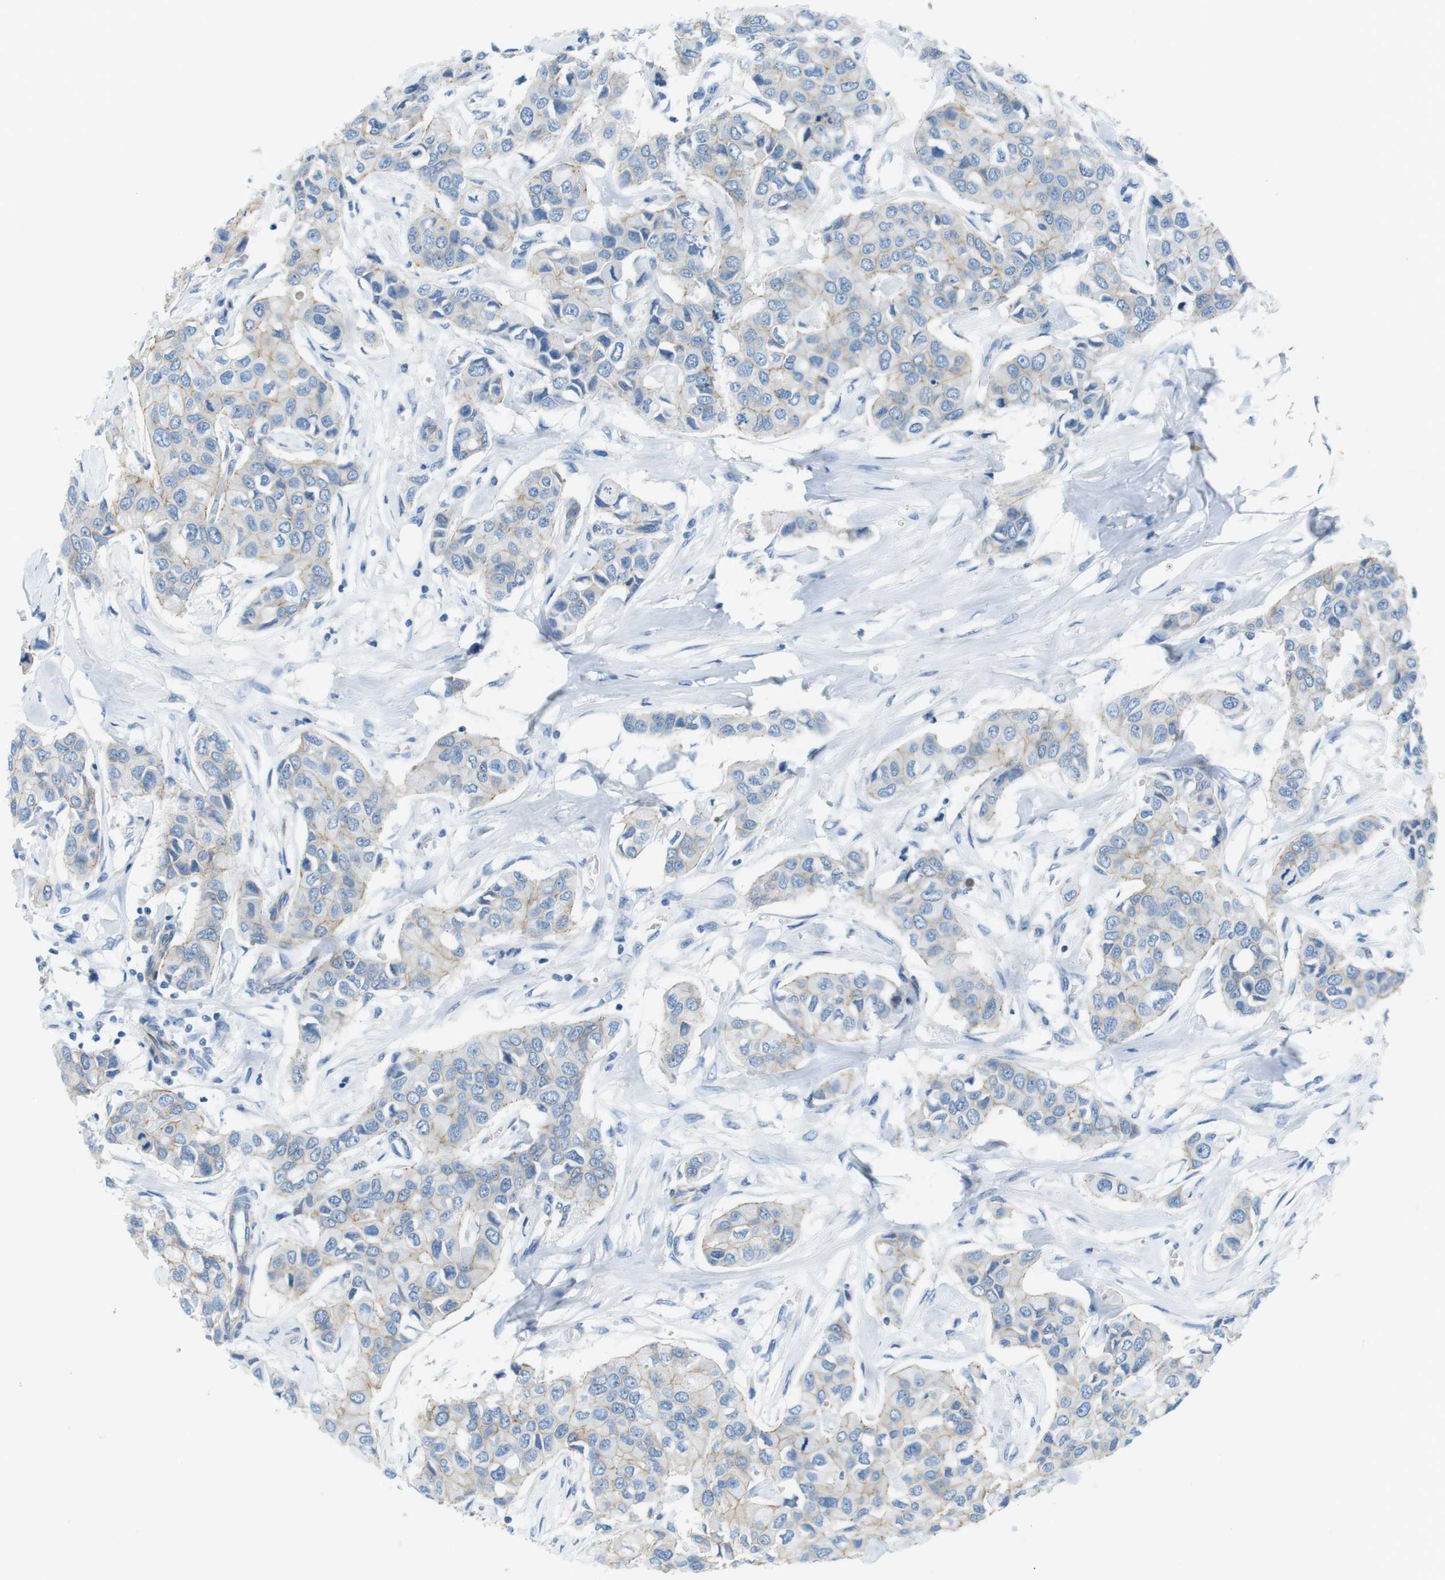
{"staining": {"intensity": "weak", "quantity": "25%-75%", "location": "cytoplasmic/membranous"}, "tissue": "breast cancer", "cell_type": "Tumor cells", "image_type": "cancer", "snomed": [{"axis": "morphology", "description": "Duct carcinoma"}, {"axis": "topography", "description": "Breast"}], "caption": "This micrograph shows breast invasive ductal carcinoma stained with immunohistochemistry to label a protein in brown. The cytoplasmic/membranous of tumor cells show weak positivity for the protein. Nuclei are counter-stained blue.", "gene": "SLC6A6", "patient": {"sex": "female", "age": 80}}